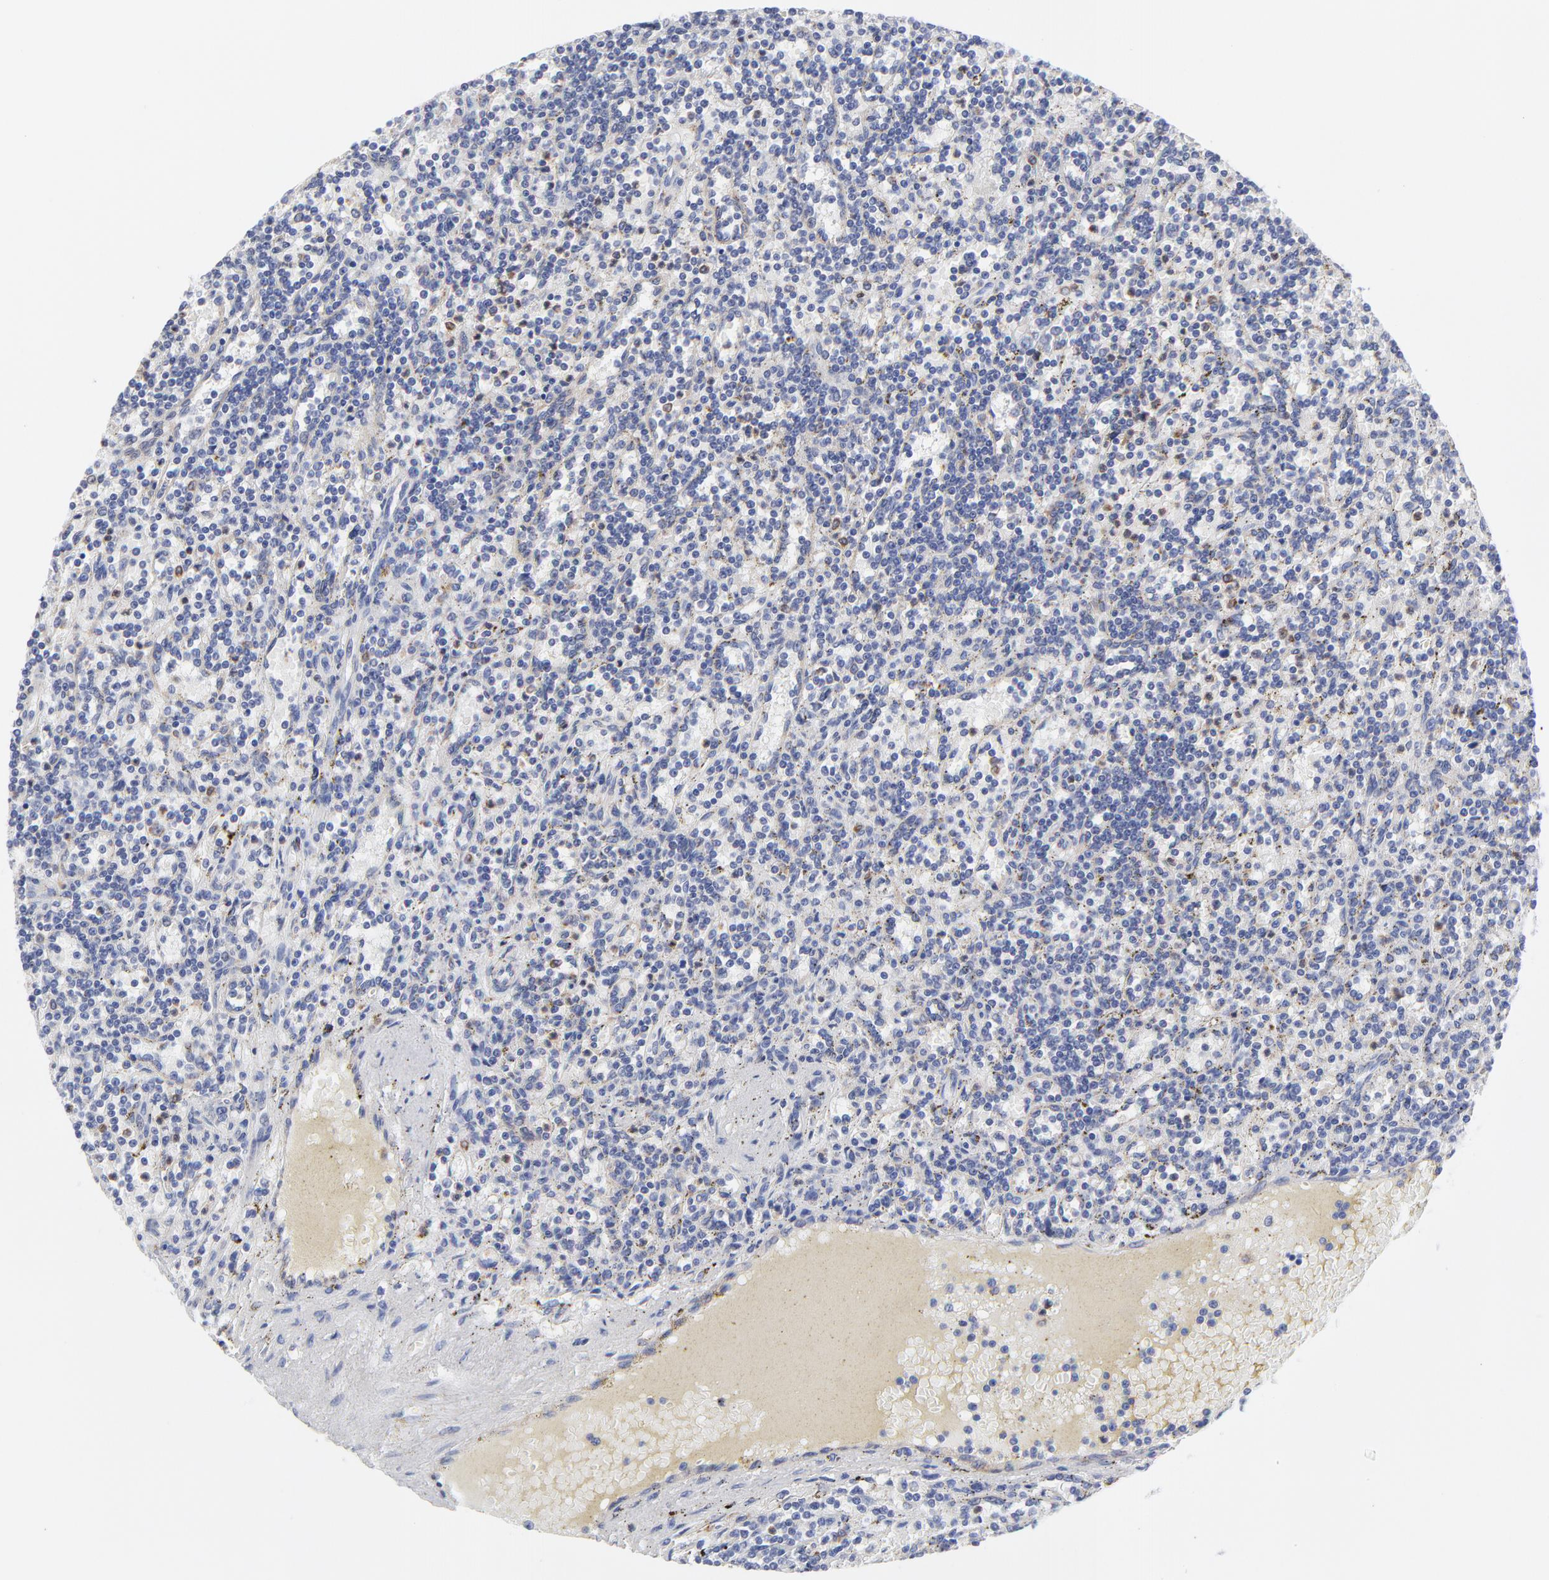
{"staining": {"intensity": "moderate", "quantity": "<25%", "location": "cytoplasmic/membranous"}, "tissue": "lymphoma", "cell_type": "Tumor cells", "image_type": "cancer", "snomed": [{"axis": "morphology", "description": "Malignant lymphoma, non-Hodgkin's type, Low grade"}, {"axis": "topography", "description": "Spleen"}], "caption": "The histopathology image reveals staining of malignant lymphoma, non-Hodgkin's type (low-grade), revealing moderate cytoplasmic/membranous protein staining (brown color) within tumor cells. (IHC, brightfield microscopy, high magnification).", "gene": "MOSPD2", "patient": {"sex": "male", "age": 73}}